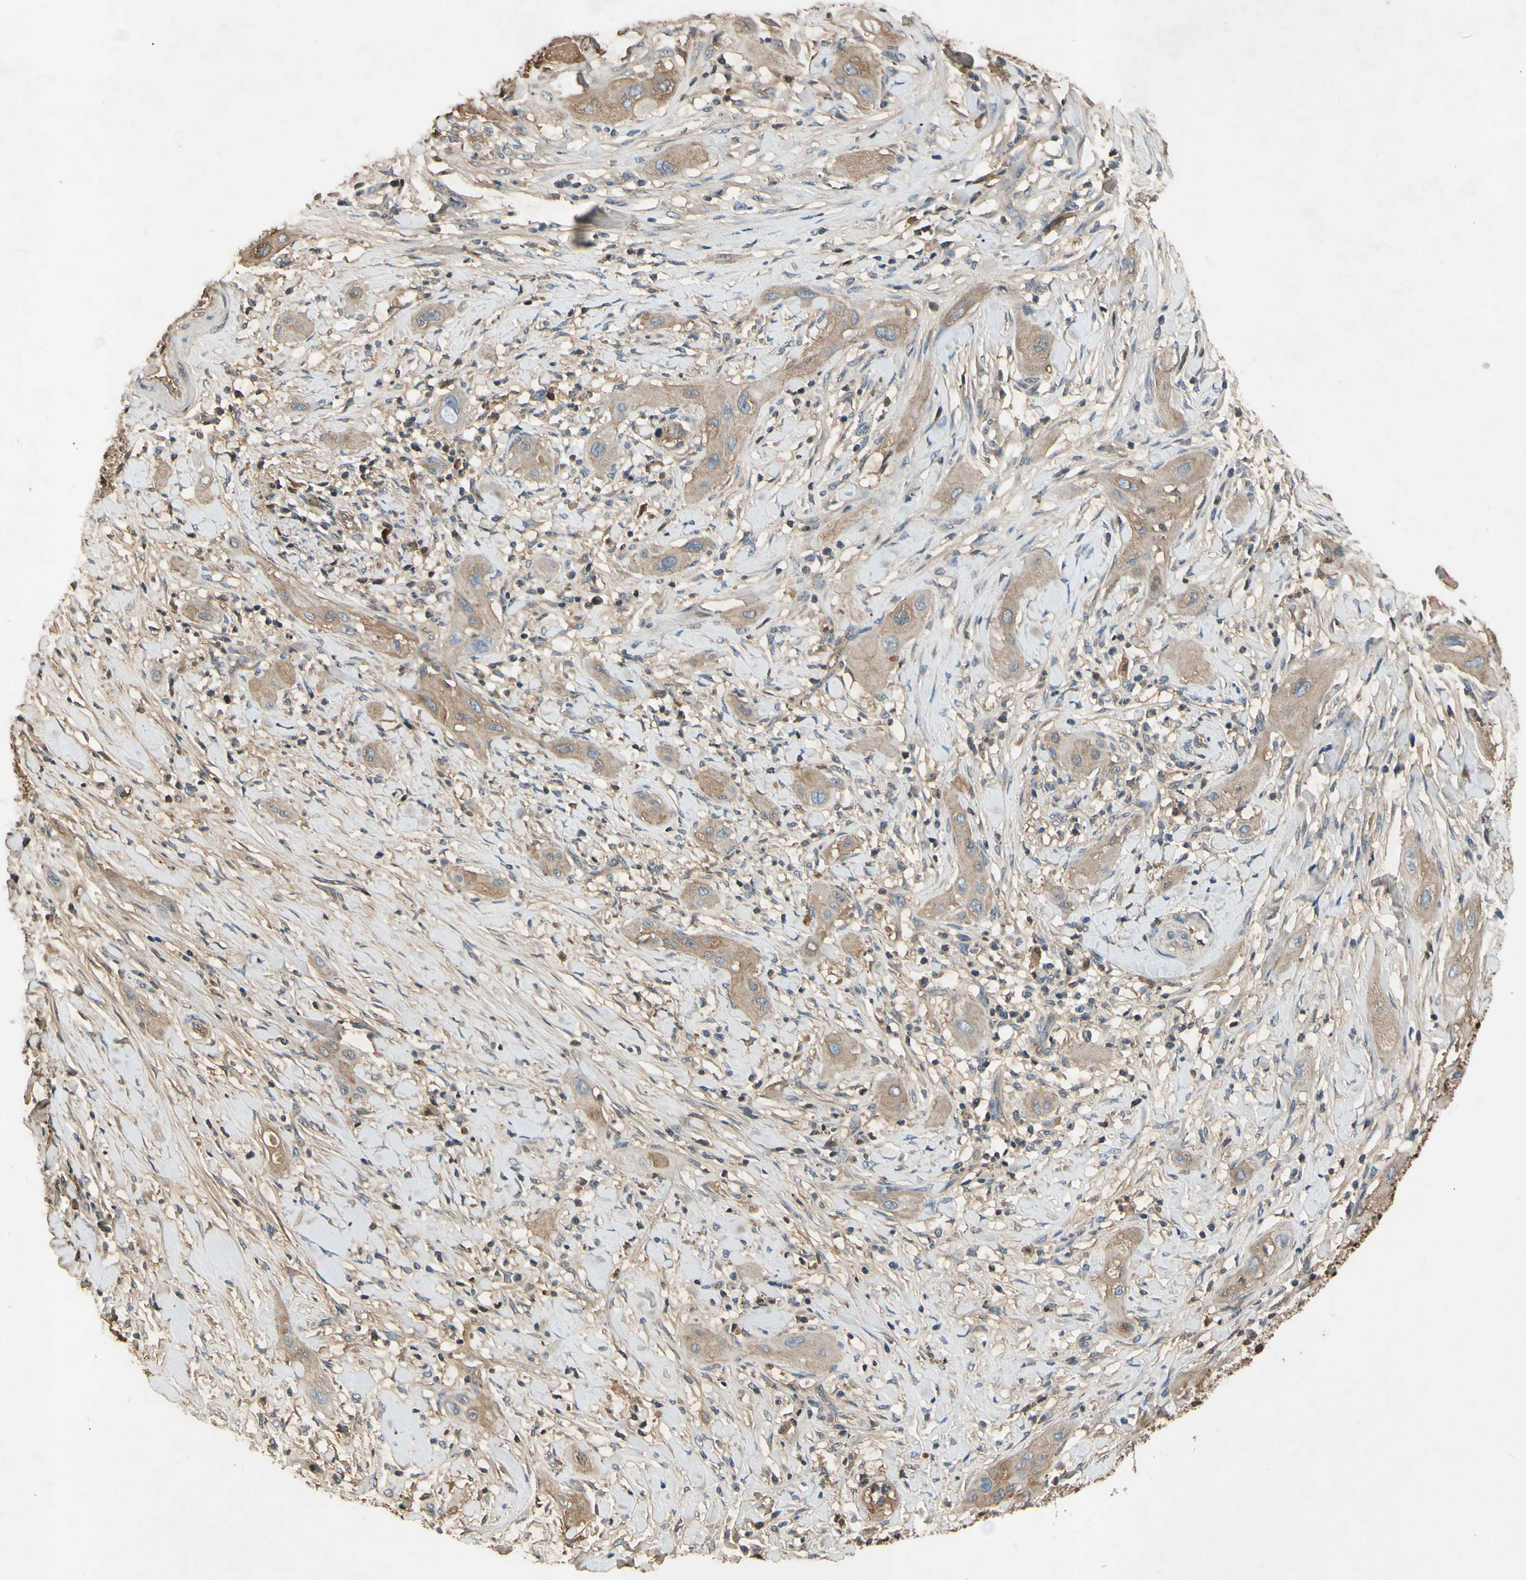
{"staining": {"intensity": "weak", "quantity": ">75%", "location": "cytoplasmic/membranous"}, "tissue": "lung cancer", "cell_type": "Tumor cells", "image_type": "cancer", "snomed": [{"axis": "morphology", "description": "Squamous cell carcinoma, NOS"}, {"axis": "topography", "description": "Lung"}], "caption": "Approximately >75% of tumor cells in human lung cancer (squamous cell carcinoma) show weak cytoplasmic/membranous protein expression as visualized by brown immunohistochemical staining.", "gene": "TIMP2", "patient": {"sex": "female", "age": 47}}